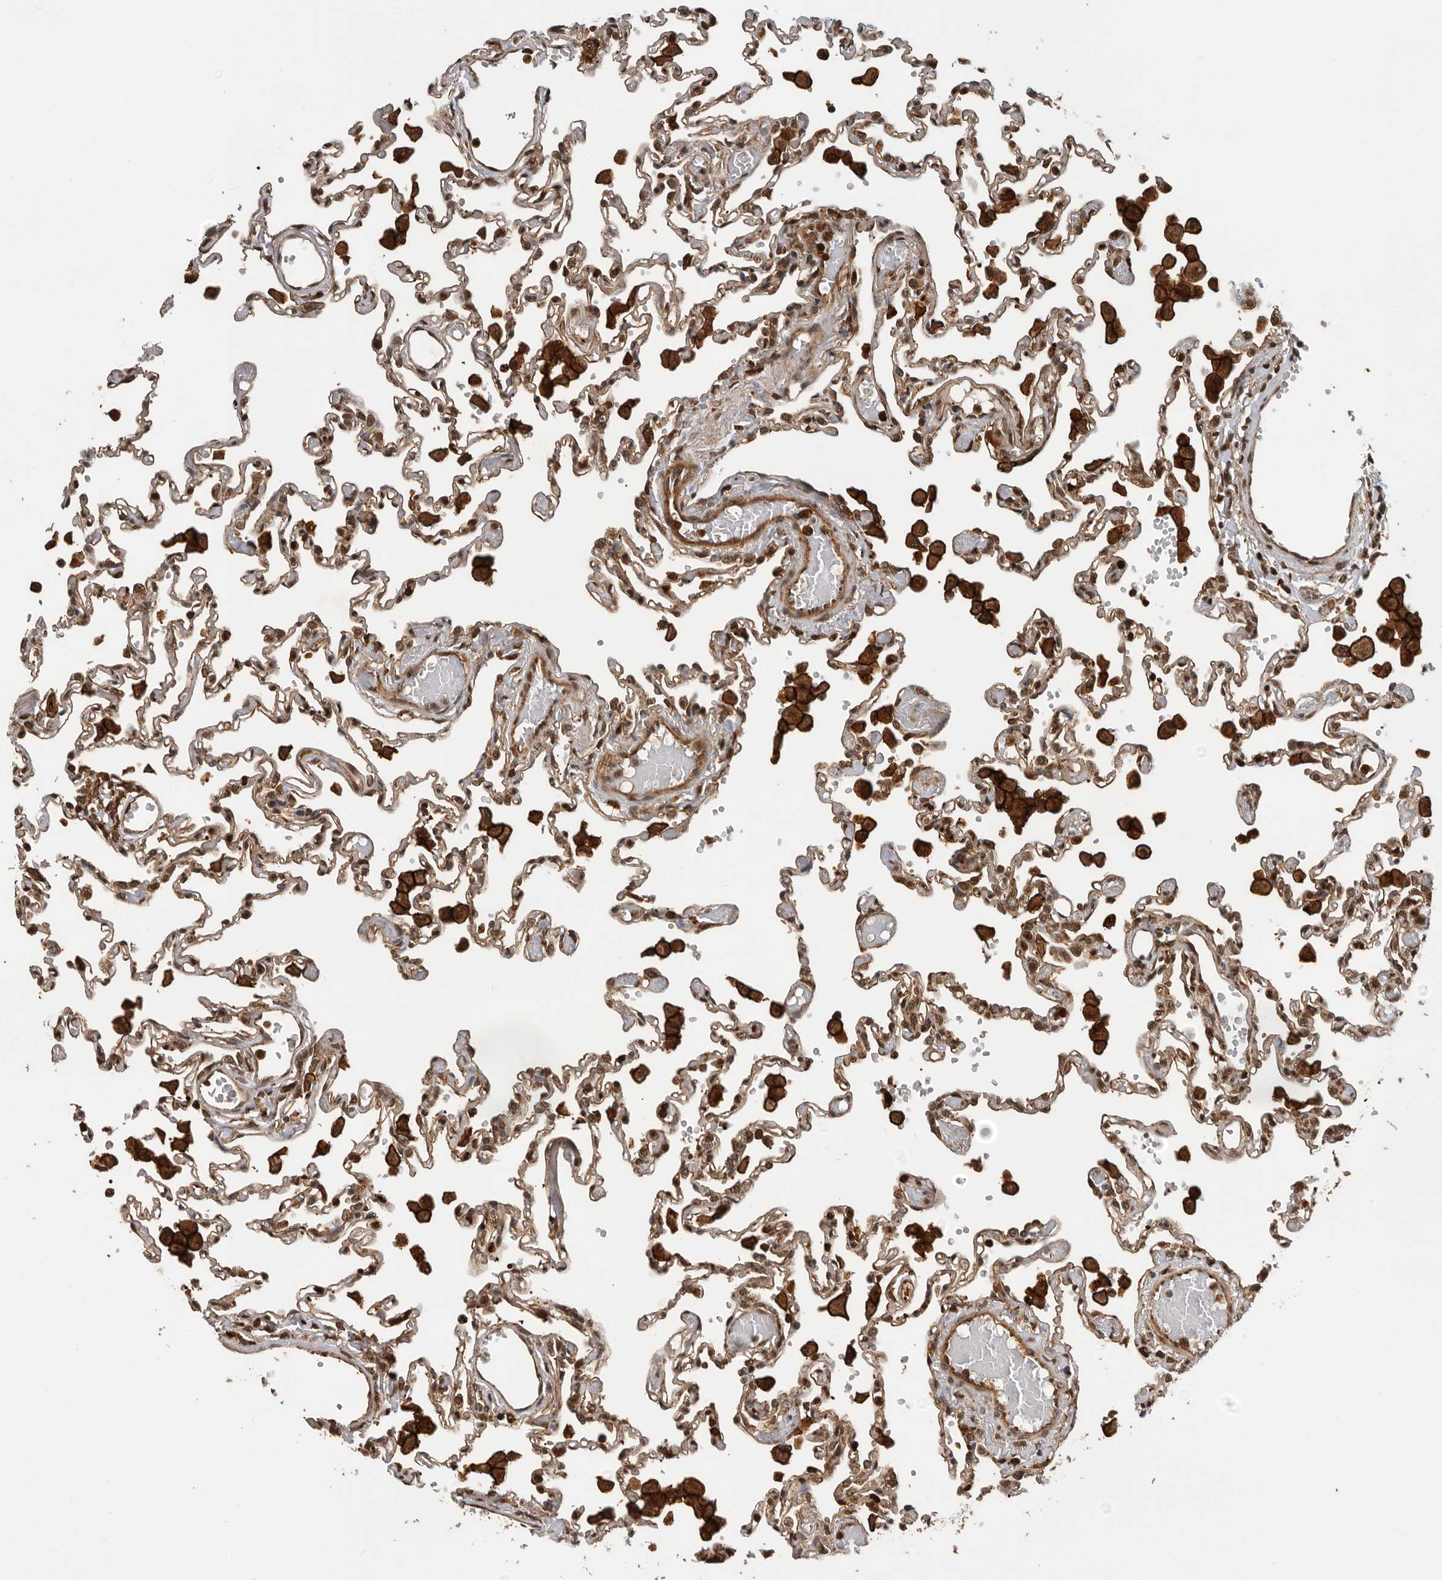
{"staining": {"intensity": "moderate", "quantity": ">75%", "location": "cytoplasmic/membranous,nuclear"}, "tissue": "lung", "cell_type": "Alveolar cells", "image_type": "normal", "snomed": [{"axis": "morphology", "description": "Normal tissue, NOS"}, {"axis": "topography", "description": "Bronchus"}, {"axis": "topography", "description": "Lung"}], "caption": "Human lung stained with a brown dye reveals moderate cytoplasmic/membranous,nuclear positive positivity in about >75% of alveolar cells.", "gene": "RNF157", "patient": {"sex": "female", "age": 49}}